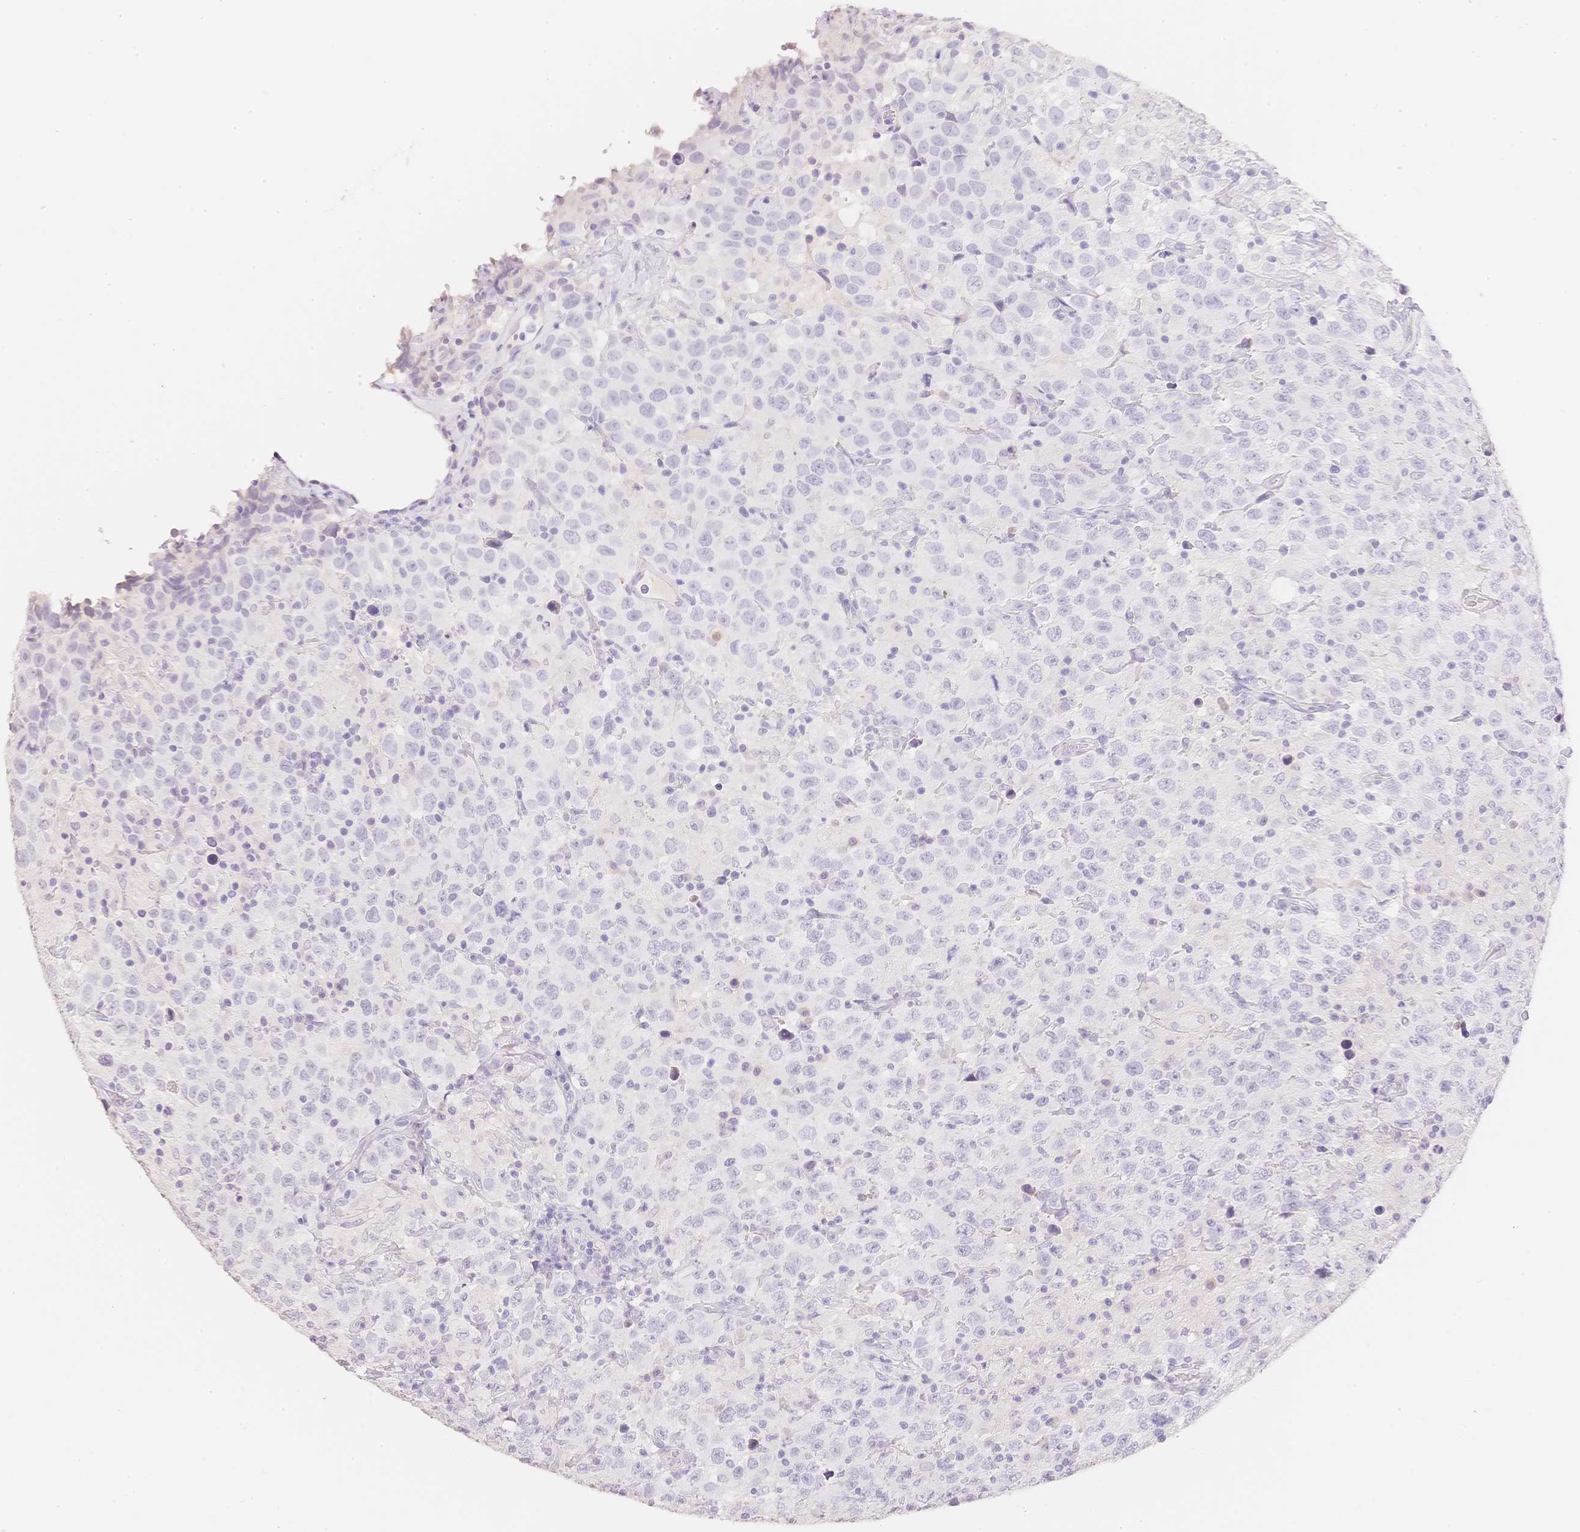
{"staining": {"intensity": "negative", "quantity": "none", "location": "none"}, "tissue": "testis cancer", "cell_type": "Tumor cells", "image_type": "cancer", "snomed": [{"axis": "morphology", "description": "Seminoma, NOS"}, {"axis": "topography", "description": "Testis"}], "caption": "Protein analysis of testis seminoma displays no significant positivity in tumor cells.", "gene": "HCRTR2", "patient": {"sex": "male", "age": 41}}